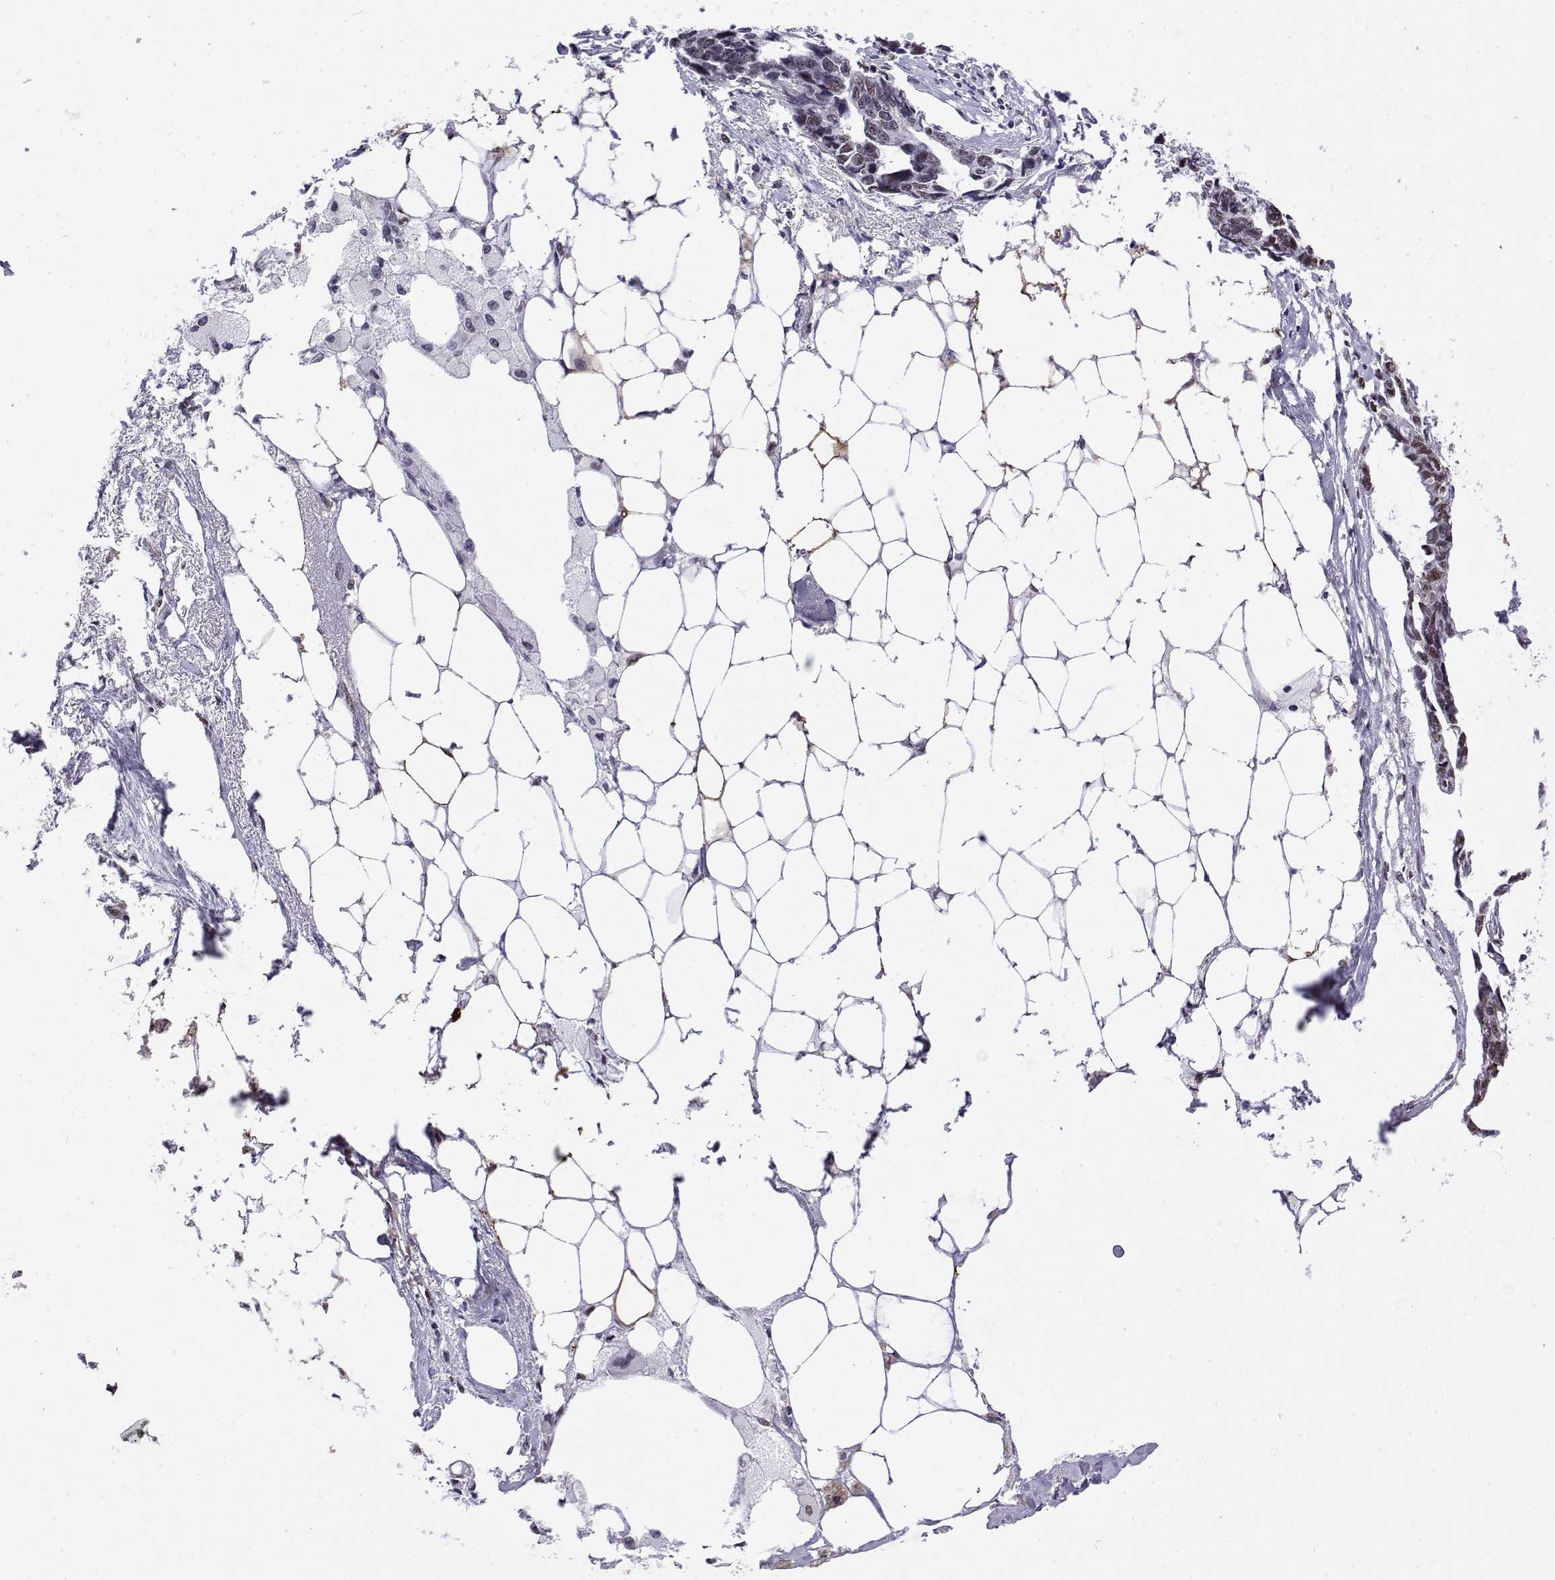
{"staining": {"intensity": "weak", "quantity": "25%-75%", "location": "nuclear"}, "tissue": "ovarian cancer", "cell_type": "Tumor cells", "image_type": "cancer", "snomed": [{"axis": "morphology", "description": "Cystadenocarcinoma, serous, NOS"}, {"axis": "topography", "description": "Ovary"}], "caption": "Protein expression analysis of serous cystadenocarcinoma (ovarian) exhibits weak nuclear staining in about 25%-75% of tumor cells.", "gene": "POLDIP3", "patient": {"sex": "female", "age": 69}}